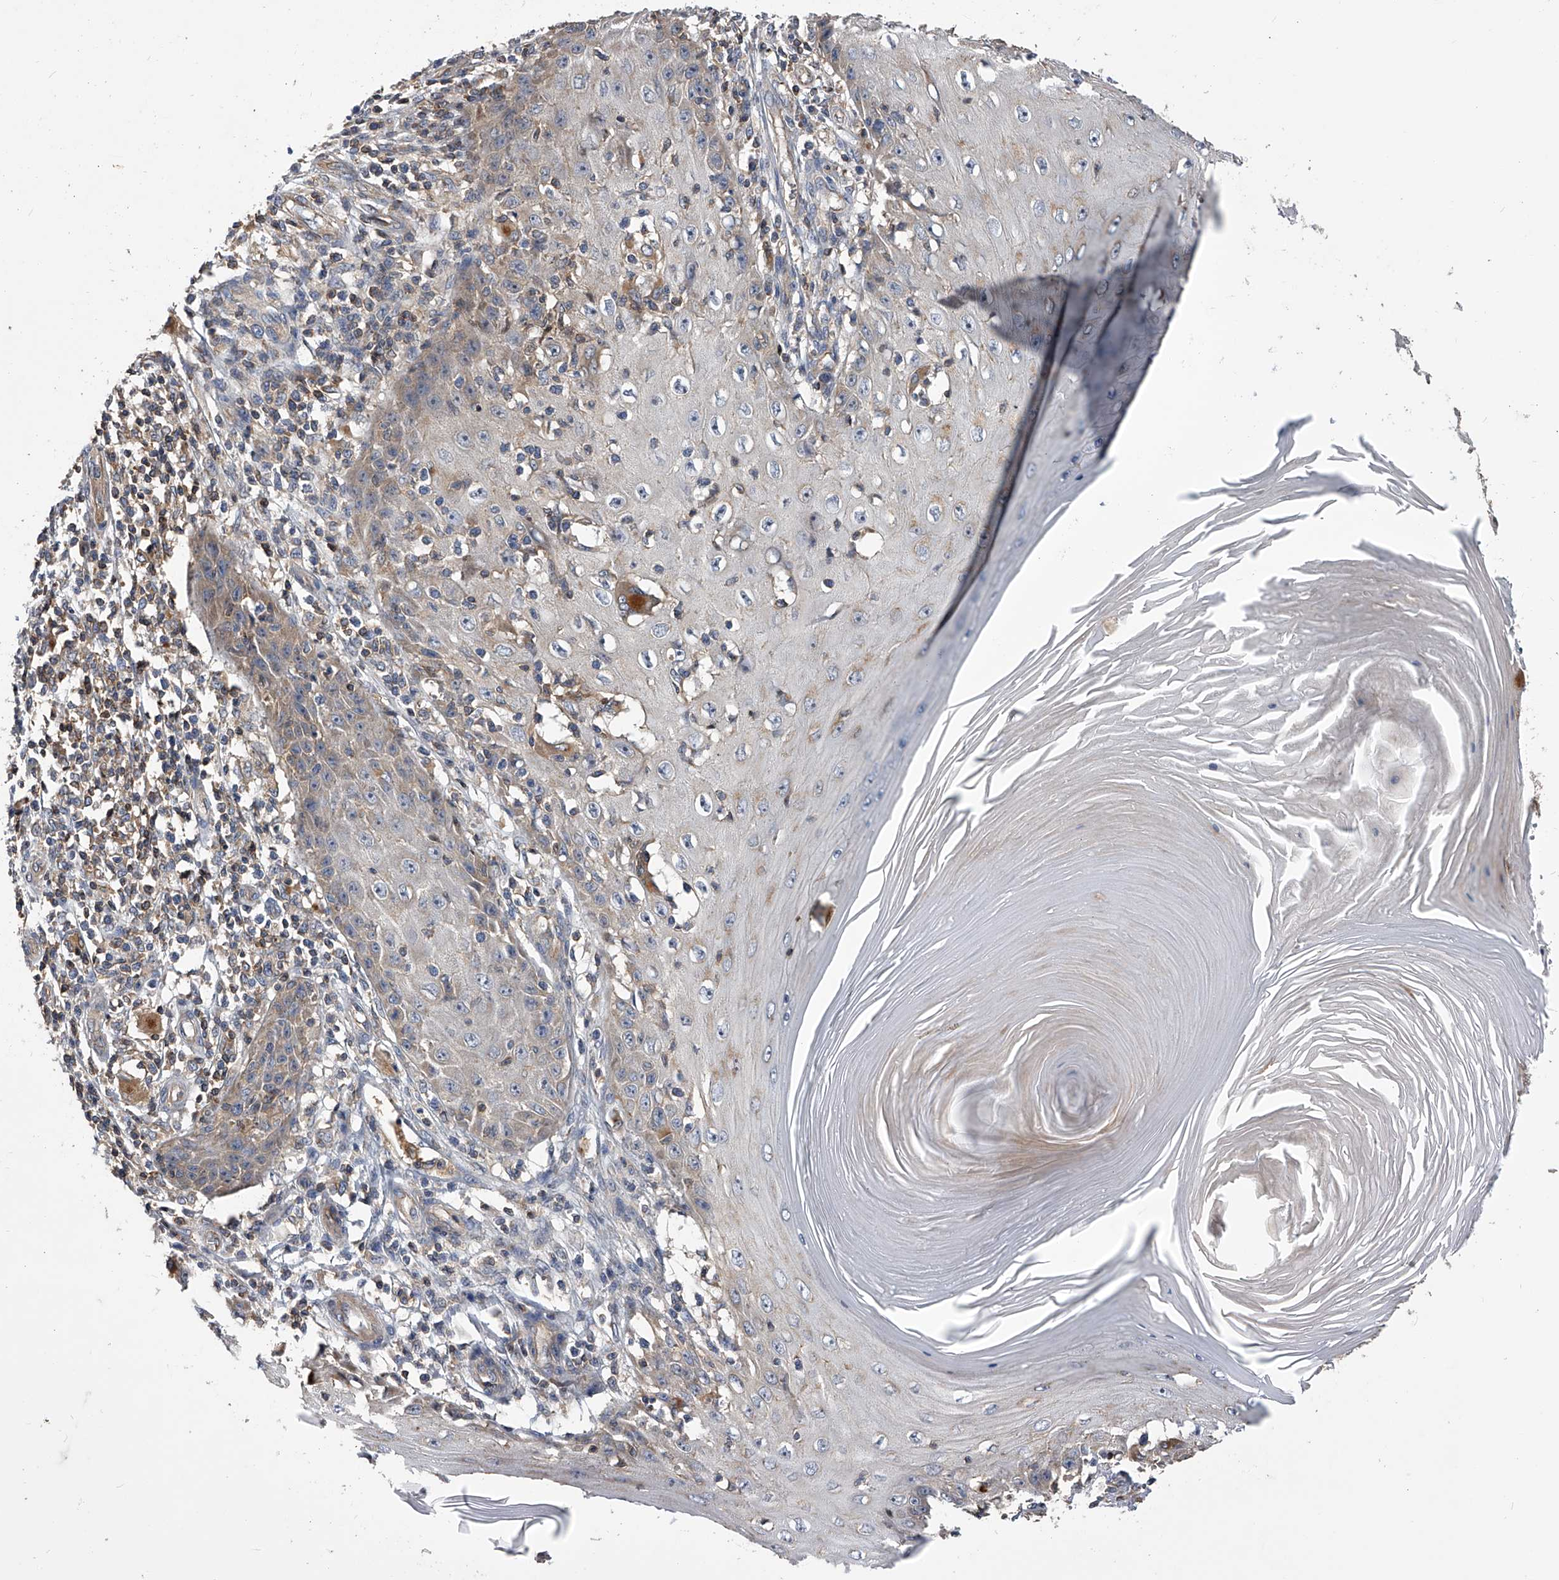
{"staining": {"intensity": "weak", "quantity": "25%-75%", "location": "cytoplasmic/membranous"}, "tissue": "skin cancer", "cell_type": "Tumor cells", "image_type": "cancer", "snomed": [{"axis": "morphology", "description": "Squamous cell carcinoma, NOS"}, {"axis": "topography", "description": "Skin"}], "caption": "High-magnification brightfield microscopy of skin cancer (squamous cell carcinoma) stained with DAB (brown) and counterstained with hematoxylin (blue). tumor cells exhibit weak cytoplasmic/membranous positivity is identified in about25%-75% of cells. (brown staining indicates protein expression, while blue staining denotes nuclei).", "gene": "CUL7", "patient": {"sex": "female", "age": 73}}